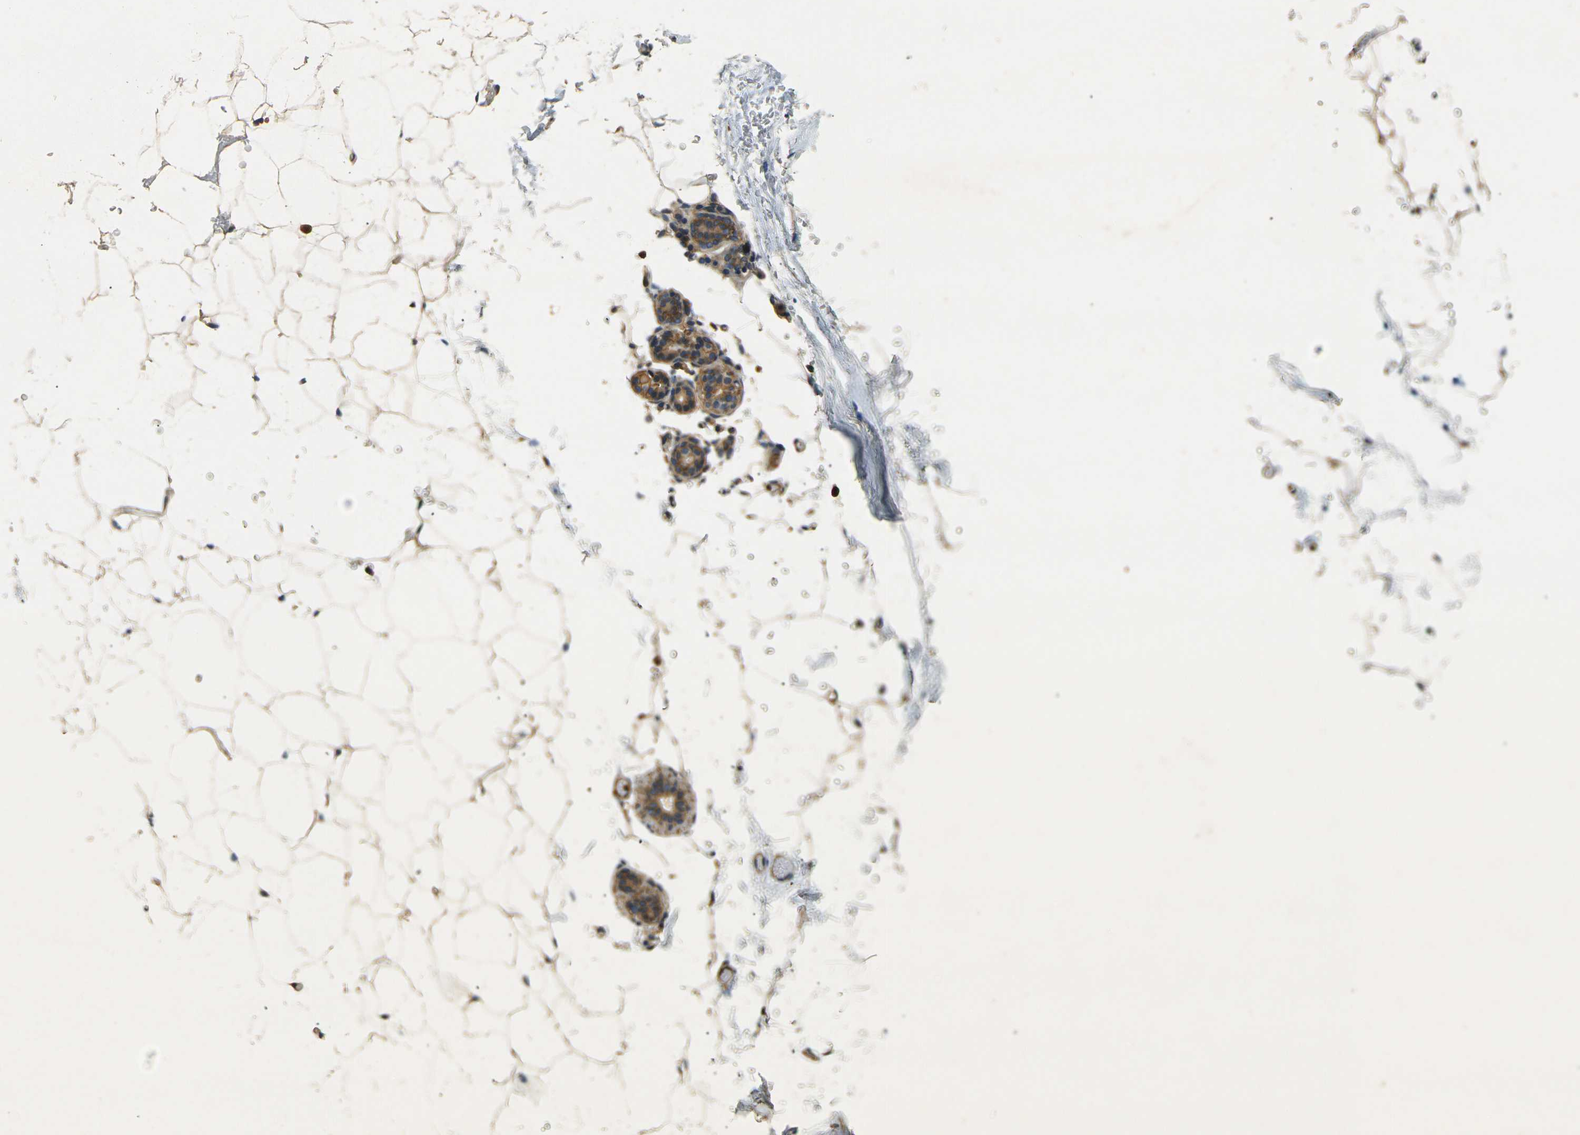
{"staining": {"intensity": "strong", "quantity": ">75%", "location": "cytoplasmic/membranous"}, "tissue": "adipose tissue", "cell_type": "Adipocytes", "image_type": "normal", "snomed": [{"axis": "morphology", "description": "Normal tissue, NOS"}, {"axis": "topography", "description": "Breast"}, {"axis": "topography", "description": "Soft tissue"}], "caption": "Adipose tissue stained with immunohistochemistry (IHC) demonstrates strong cytoplasmic/membranous staining in approximately >75% of adipocytes. (brown staining indicates protein expression, while blue staining denotes nuclei).", "gene": "EPHA7", "patient": {"sex": "female", "age": 75}}